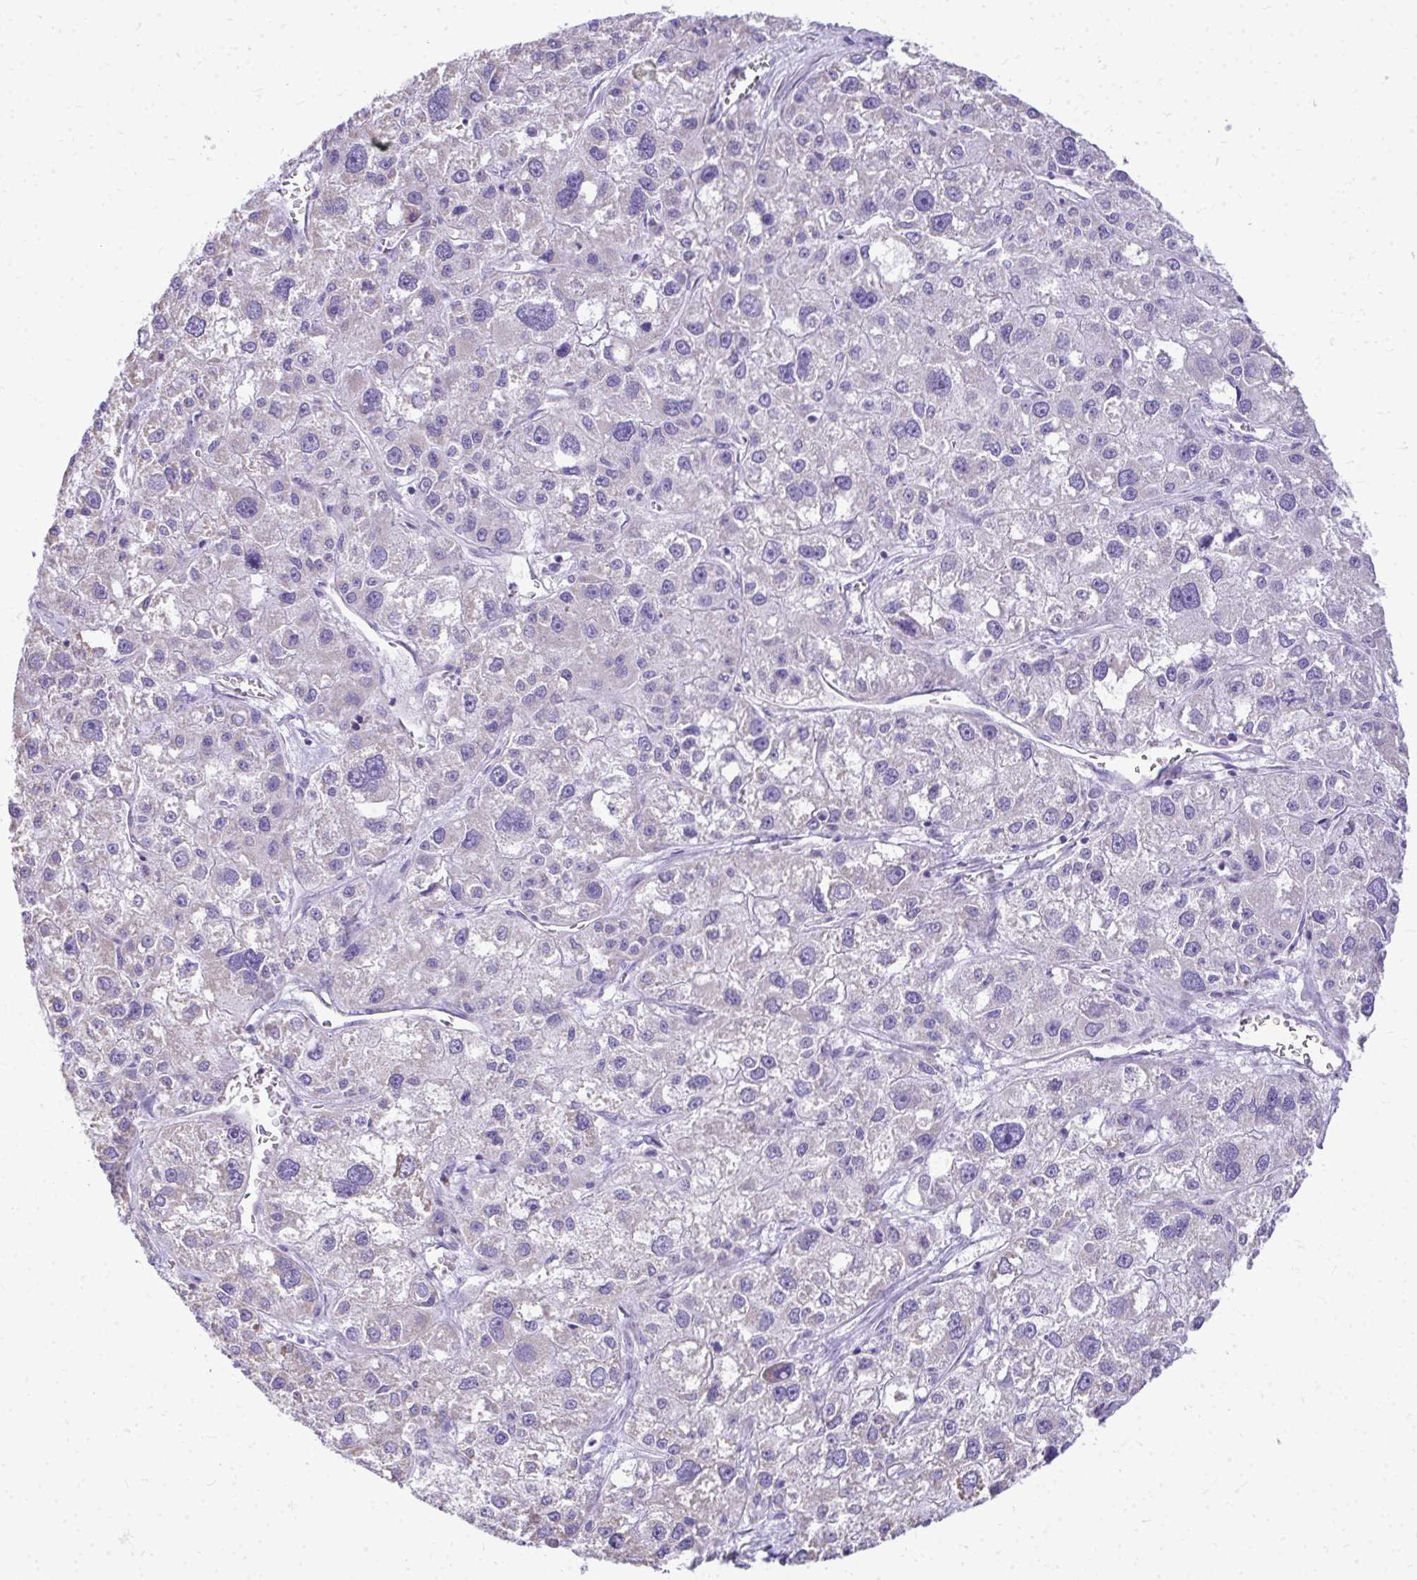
{"staining": {"intensity": "negative", "quantity": "none", "location": "none"}, "tissue": "liver cancer", "cell_type": "Tumor cells", "image_type": "cancer", "snomed": [{"axis": "morphology", "description": "Carcinoma, Hepatocellular, NOS"}, {"axis": "topography", "description": "Liver"}], "caption": "Protein analysis of hepatocellular carcinoma (liver) shows no significant staining in tumor cells.", "gene": "MPZL2", "patient": {"sex": "male", "age": 73}}